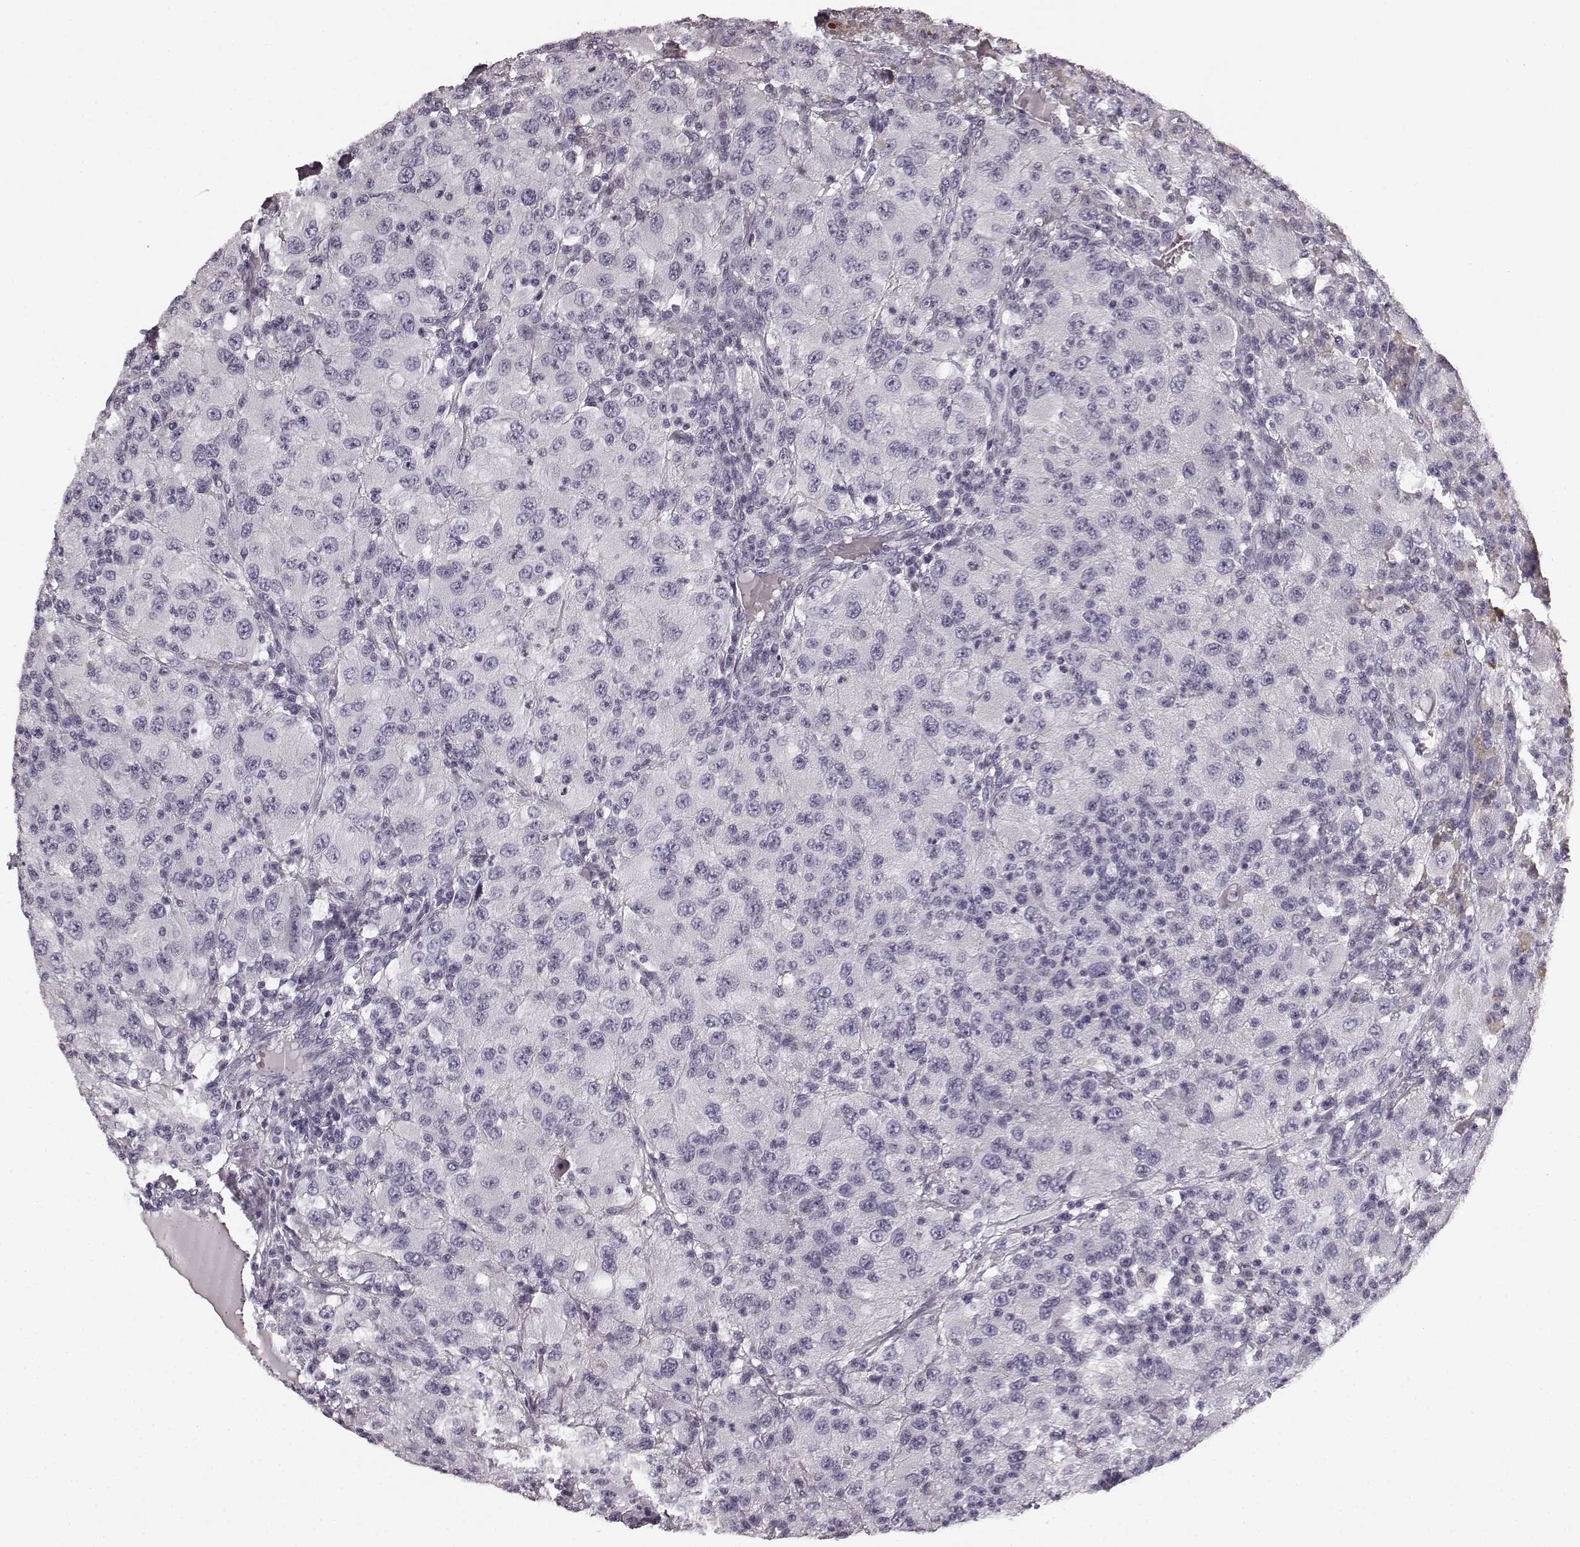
{"staining": {"intensity": "negative", "quantity": "none", "location": "none"}, "tissue": "renal cancer", "cell_type": "Tumor cells", "image_type": "cancer", "snomed": [{"axis": "morphology", "description": "Adenocarcinoma, NOS"}, {"axis": "topography", "description": "Kidney"}], "caption": "Renal cancer was stained to show a protein in brown. There is no significant staining in tumor cells.", "gene": "TMPRSS15", "patient": {"sex": "female", "age": 67}}